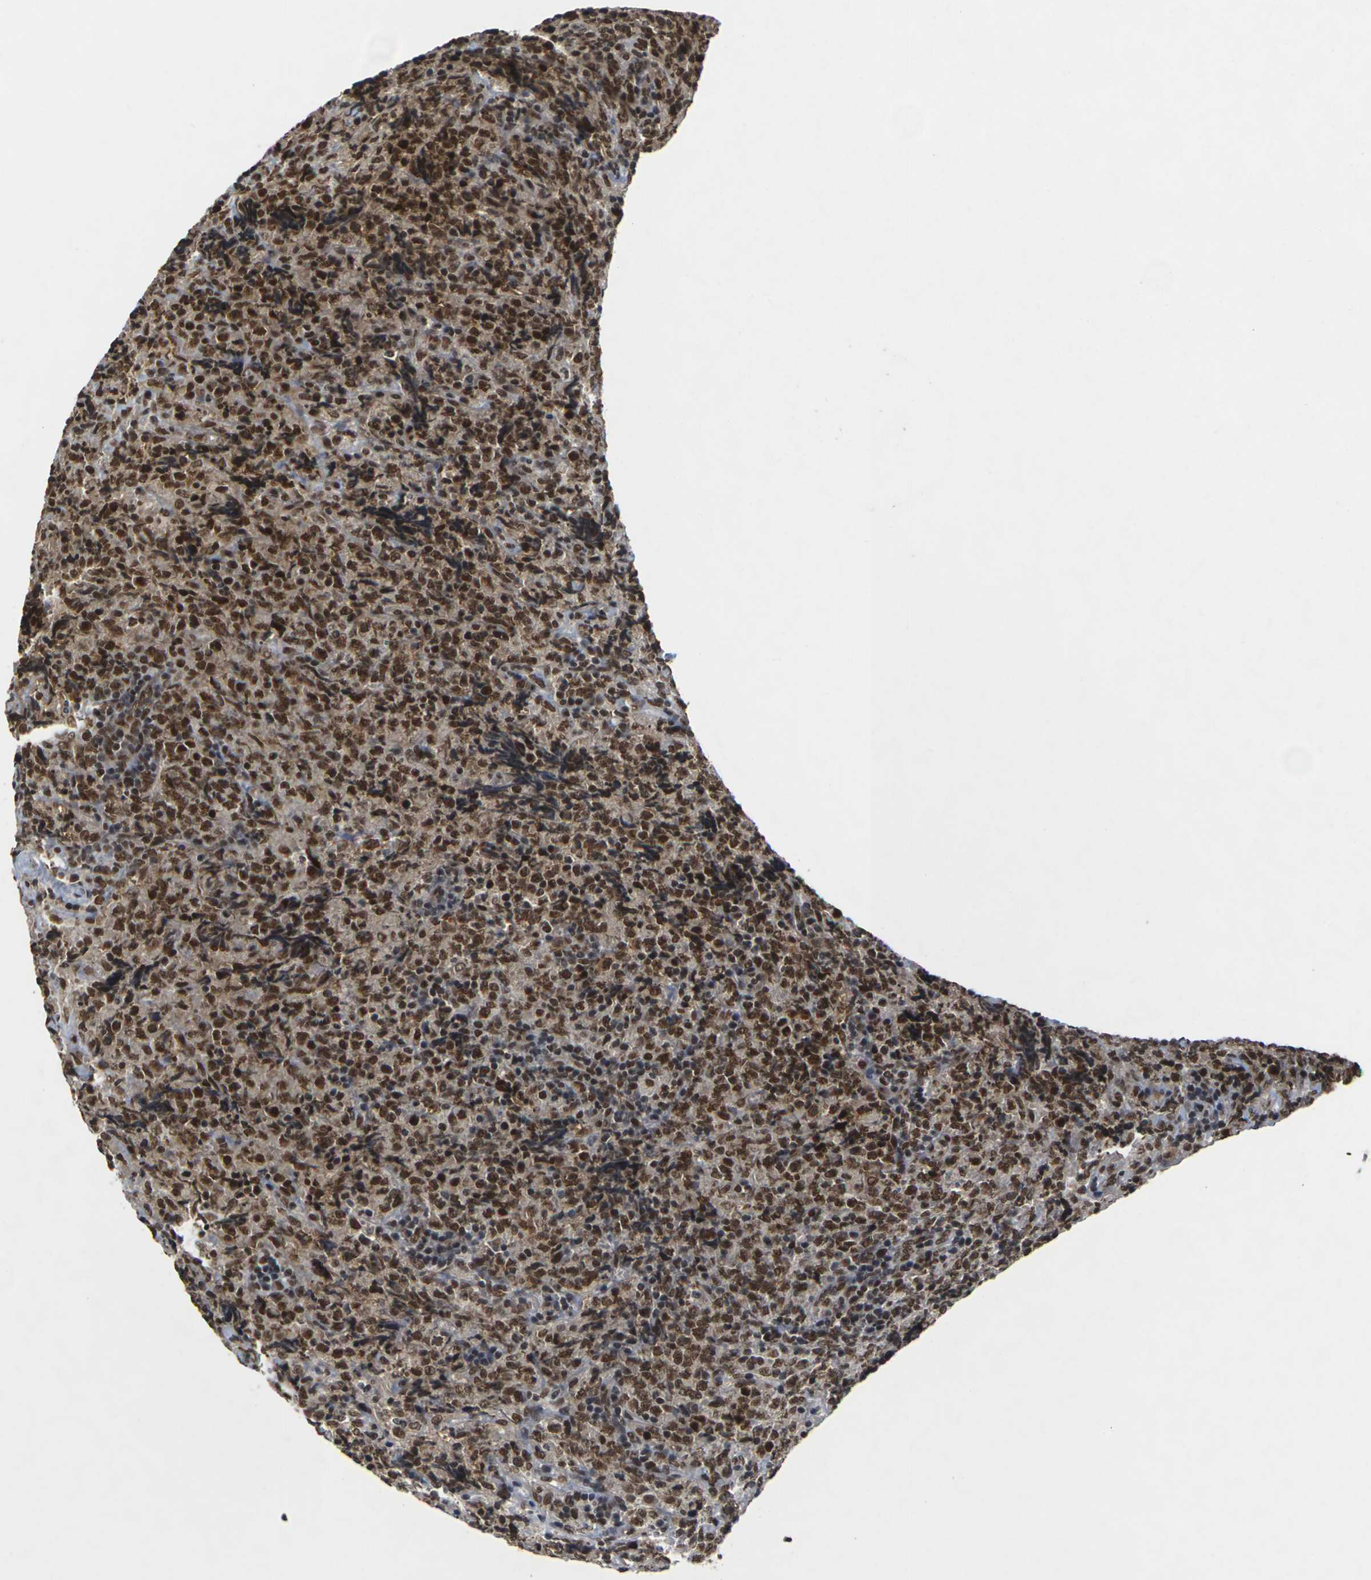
{"staining": {"intensity": "strong", "quantity": ">75%", "location": "cytoplasmic/membranous,nuclear"}, "tissue": "lymphoma", "cell_type": "Tumor cells", "image_type": "cancer", "snomed": [{"axis": "morphology", "description": "Malignant lymphoma, non-Hodgkin's type, High grade"}, {"axis": "topography", "description": "Tonsil"}], "caption": "IHC of lymphoma exhibits high levels of strong cytoplasmic/membranous and nuclear staining in approximately >75% of tumor cells. (Brightfield microscopy of DAB IHC at high magnification).", "gene": "NELFA", "patient": {"sex": "female", "age": 36}}